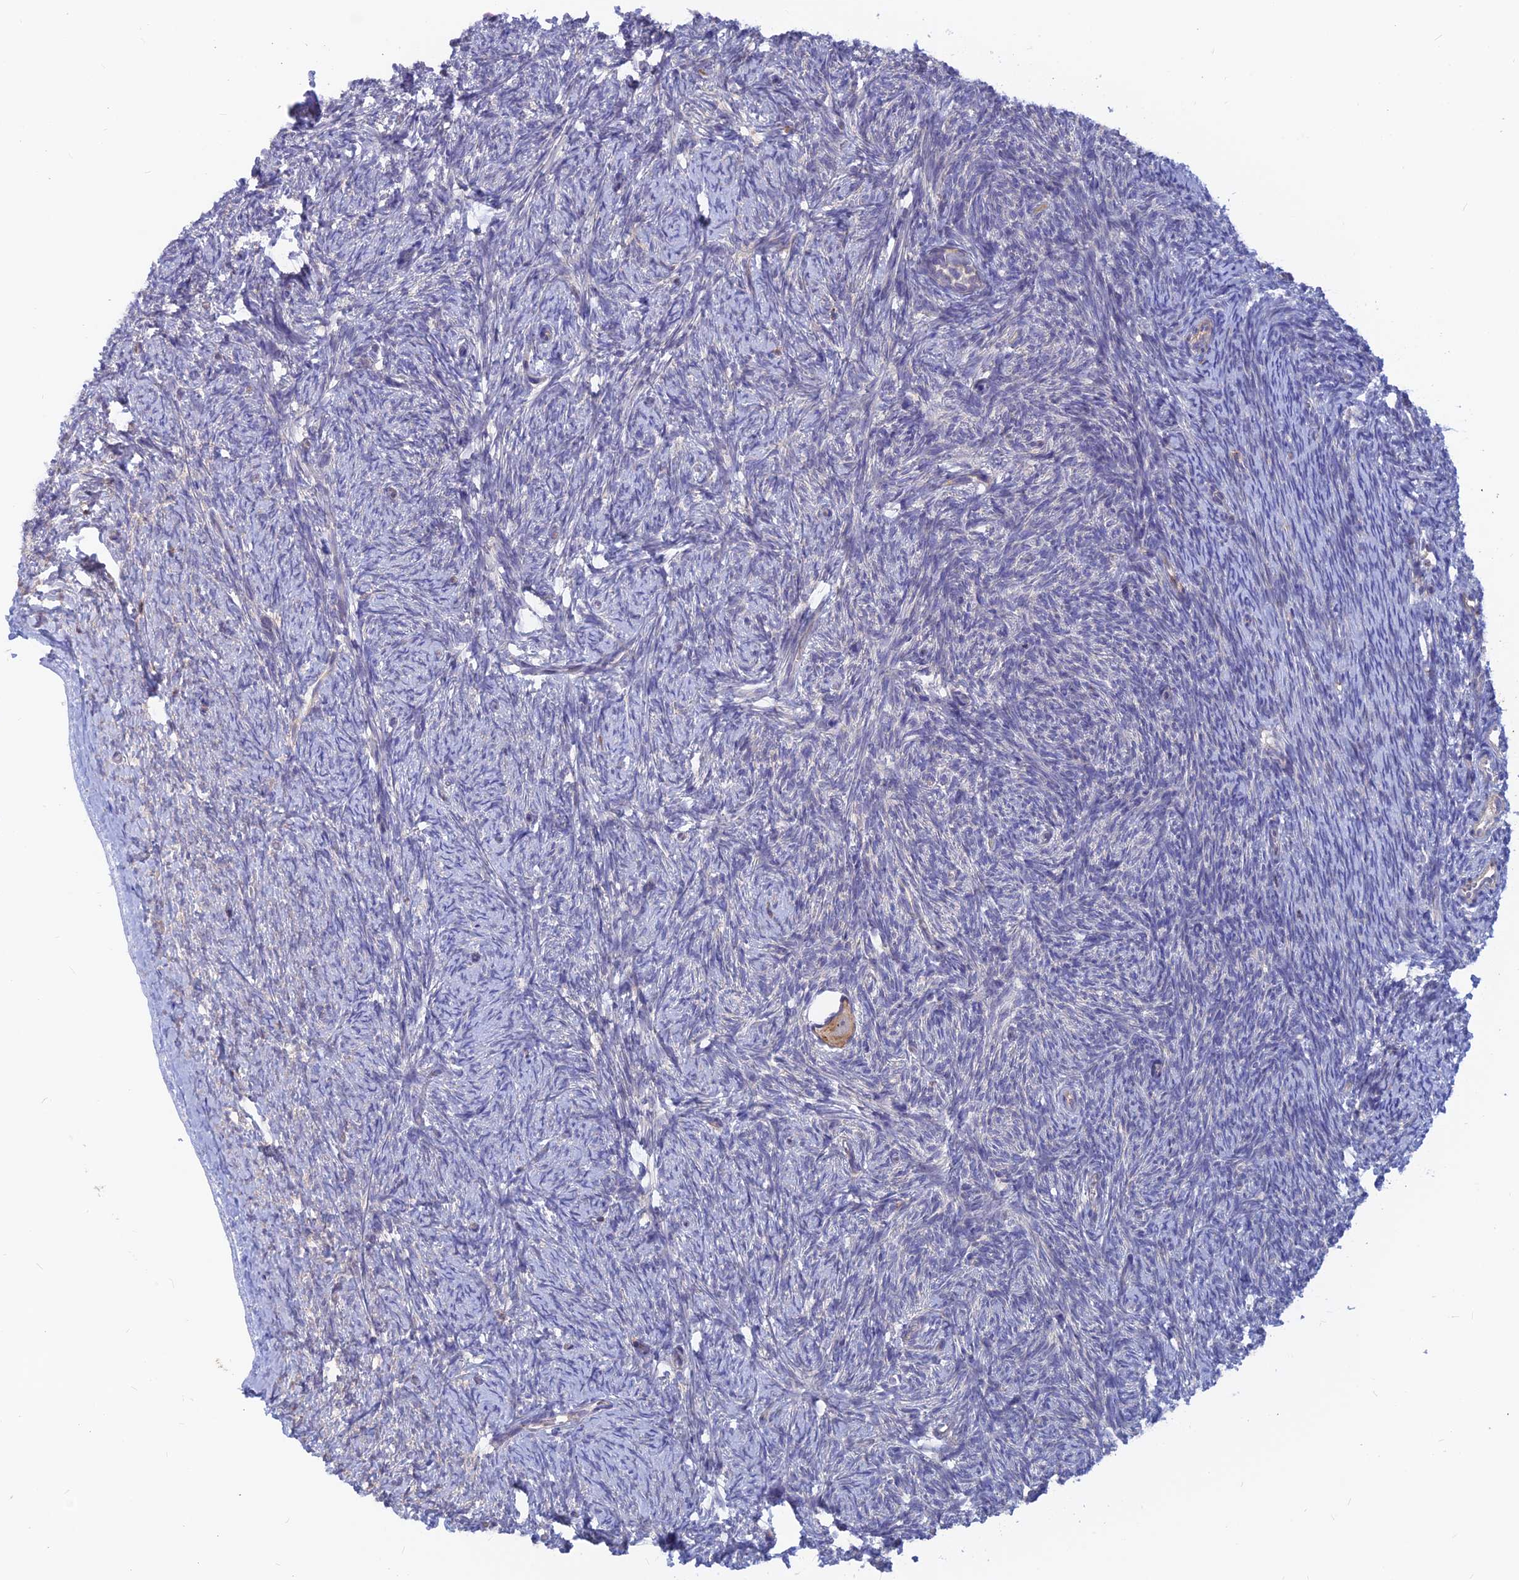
{"staining": {"intensity": "weak", "quantity": ">75%", "location": "cytoplasmic/membranous"}, "tissue": "ovary", "cell_type": "Follicle cells", "image_type": "normal", "snomed": [{"axis": "morphology", "description": "Normal tissue, NOS"}, {"axis": "topography", "description": "Ovary"}], "caption": "Immunohistochemical staining of benign human ovary displays low levels of weak cytoplasmic/membranous positivity in about >75% of follicle cells. The protein is shown in brown color, while the nuclei are stained blue.", "gene": "DNAJC16", "patient": {"sex": "female", "age": 44}}